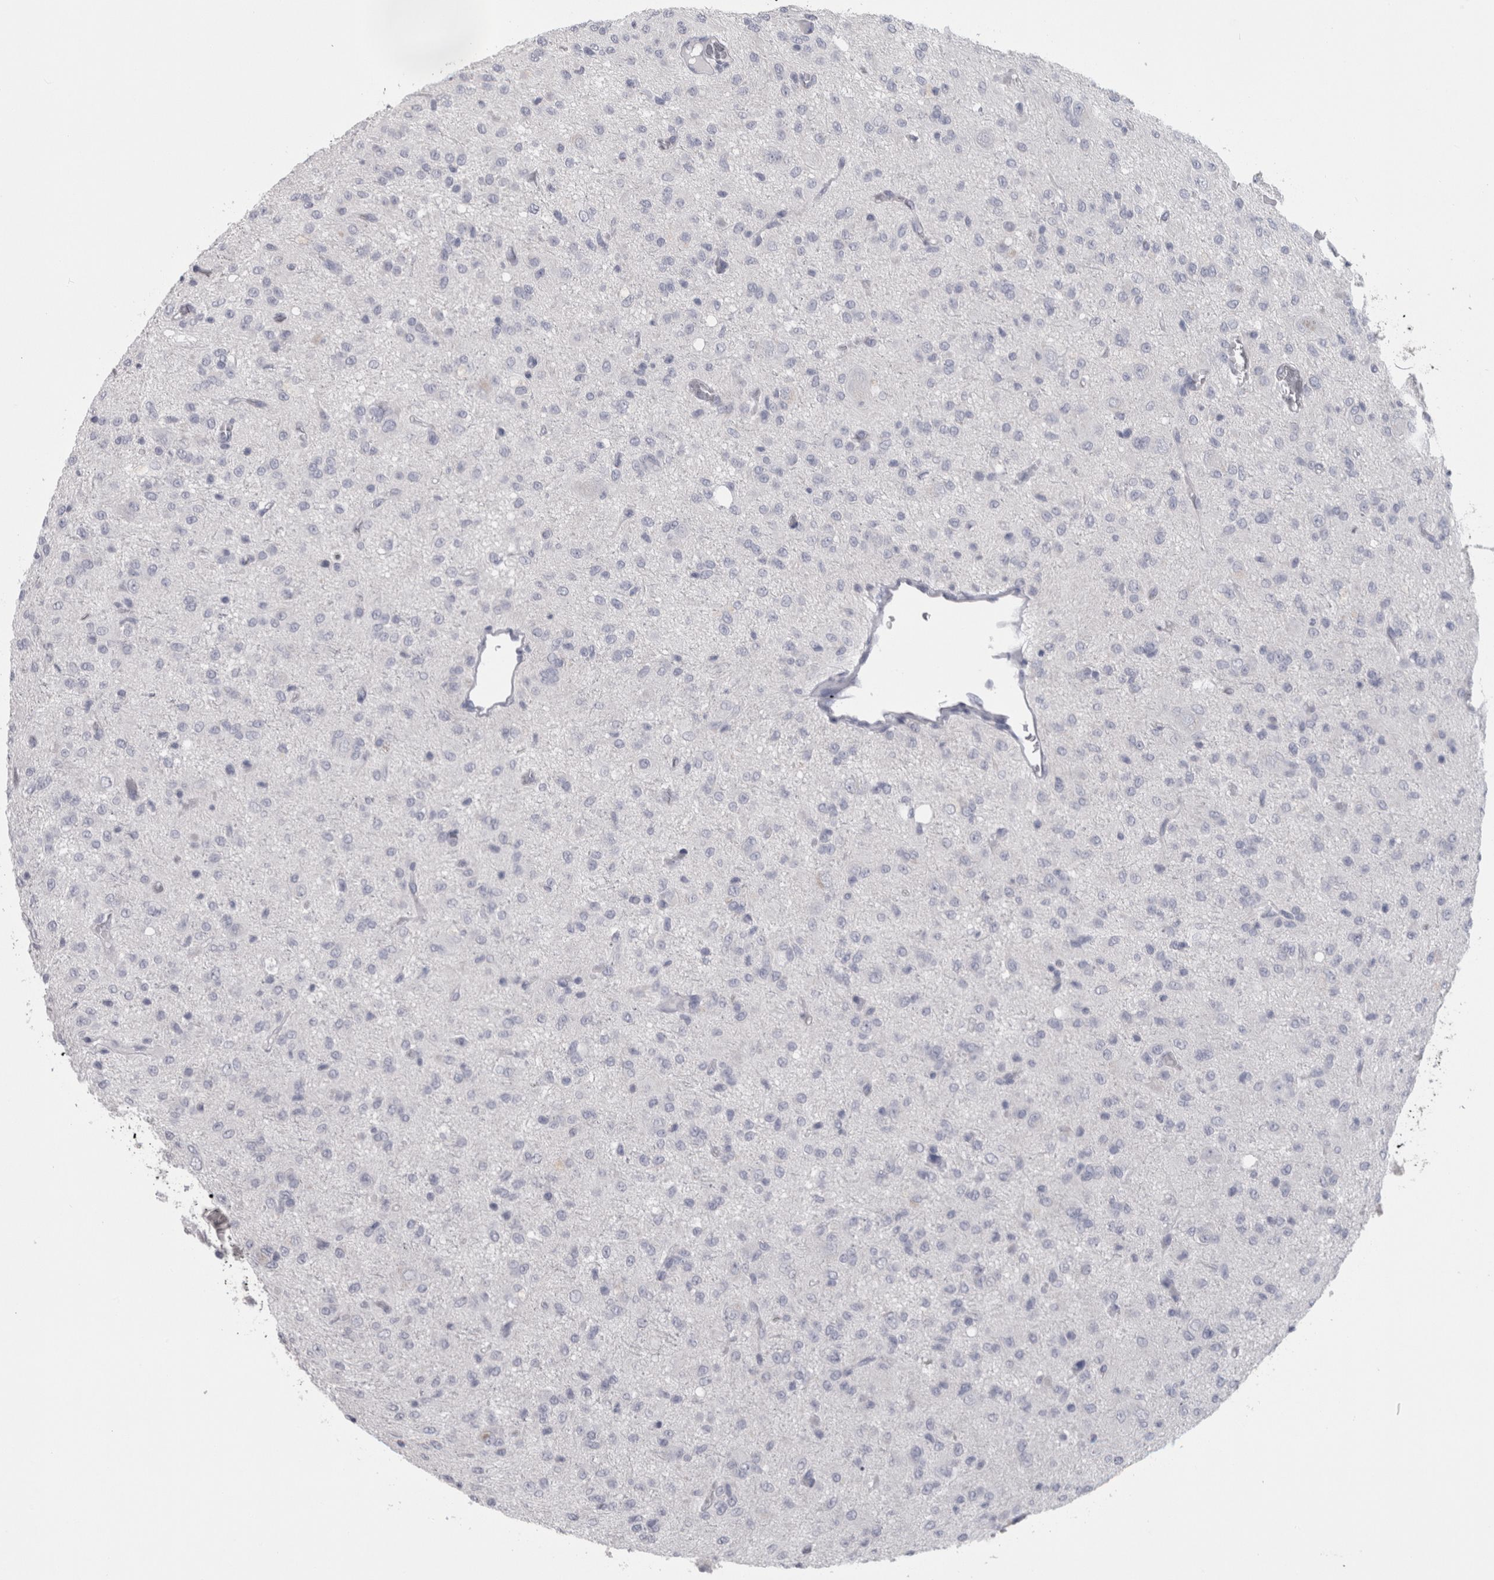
{"staining": {"intensity": "negative", "quantity": "none", "location": "none"}, "tissue": "glioma", "cell_type": "Tumor cells", "image_type": "cancer", "snomed": [{"axis": "morphology", "description": "Glioma, malignant, High grade"}, {"axis": "topography", "description": "Brain"}], "caption": "IHC photomicrograph of human glioma stained for a protein (brown), which exhibits no staining in tumor cells.", "gene": "MSMB", "patient": {"sex": "female", "age": 59}}